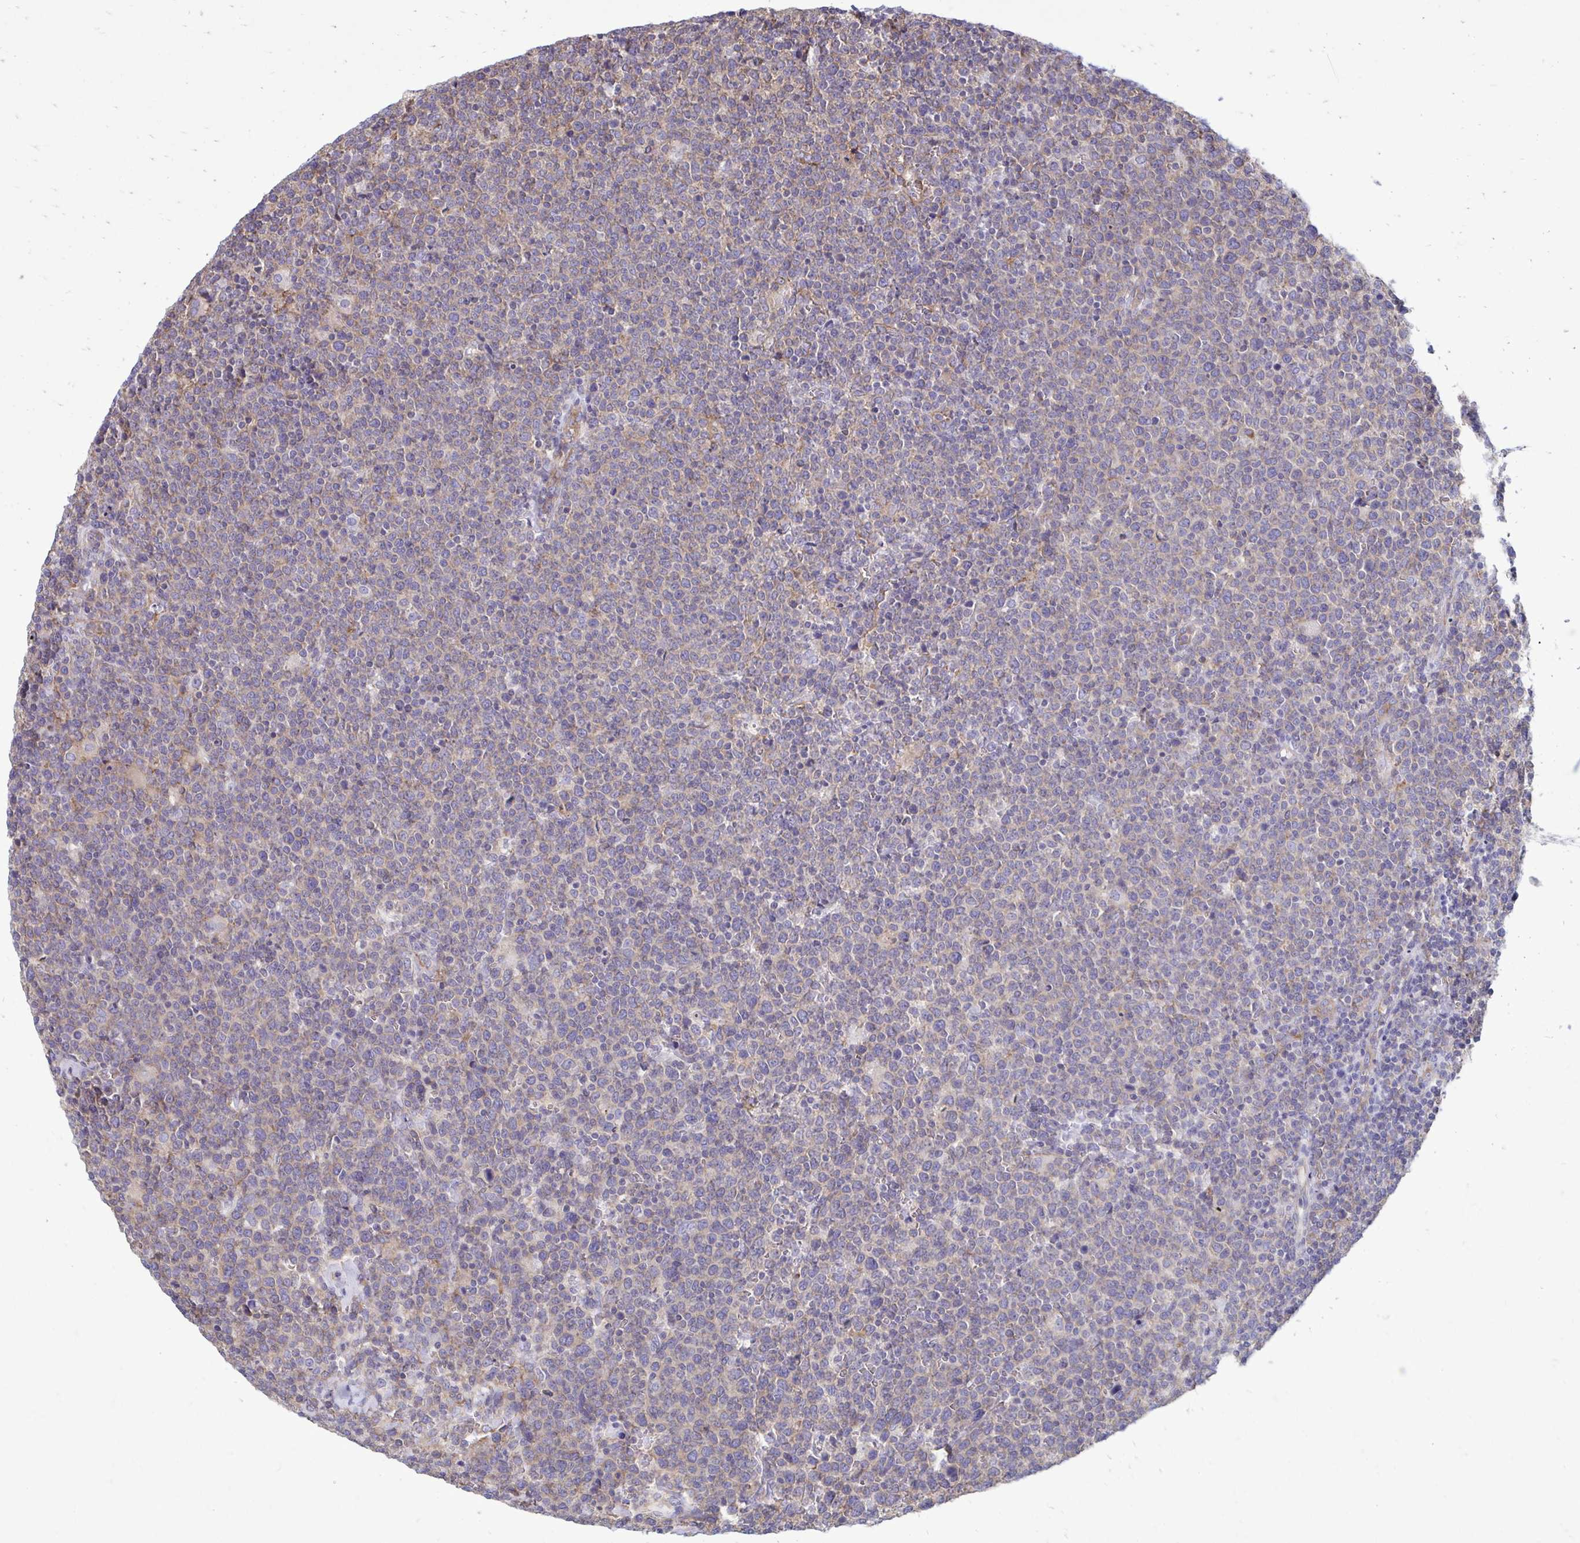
{"staining": {"intensity": "weak", "quantity": "<25%", "location": "cytoplasmic/membranous"}, "tissue": "lymphoma", "cell_type": "Tumor cells", "image_type": "cancer", "snomed": [{"axis": "morphology", "description": "Malignant lymphoma, non-Hodgkin's type, High grade"}, {"axis": "topography", "description": "Lymph node"}], "caption": "An immunohistochemistry (IHC) histopathology image of lymphoma is shown. There is no staining in tumor cells of lymphoma. (Stains: DAB immunohistochemistry (IHC) with hematoxylin counter stain, Microscopy: brightfield microscopy at high magnification).", "gene": "CLTA", "patient": {"sex": "male", "age": 61}}